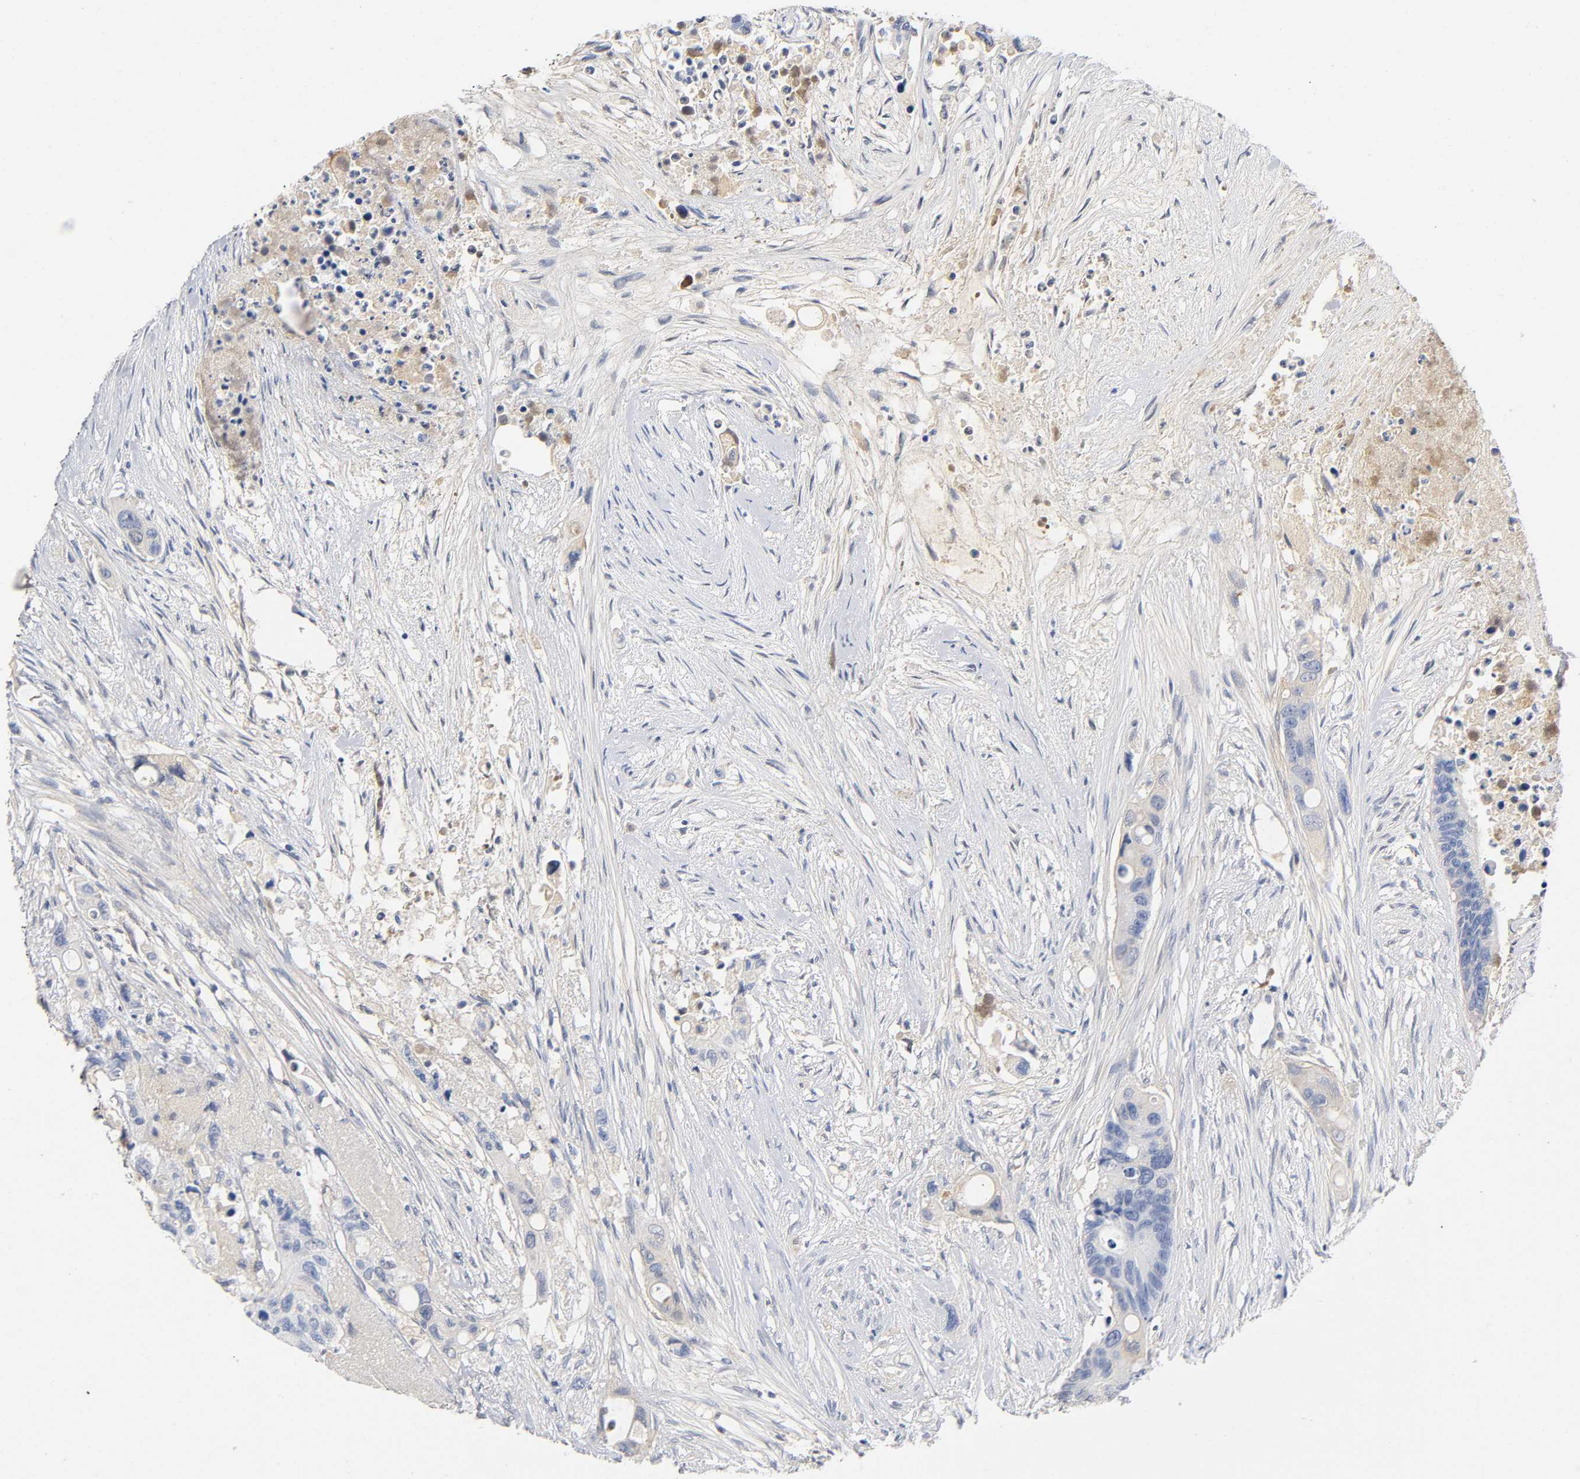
{"staining": {"intensity": "weak", "quantity": "<25%", "location": "cytoplasmic/membranous"}, "tissue": "colorectal cancer", "cell_type": "Tumor cells", "image_type": "cancer", "snomed": [{"axis": "morphology", "description": "Adenocarcinoma, NOS"}, {"axis": "topography", "description": "Colon"}], "caption": "There is no significant positivity in tumor cells of colorectal adenocarcinoma.", "gene": "TNC", "patient": {"sex": "female", "age": 57}}